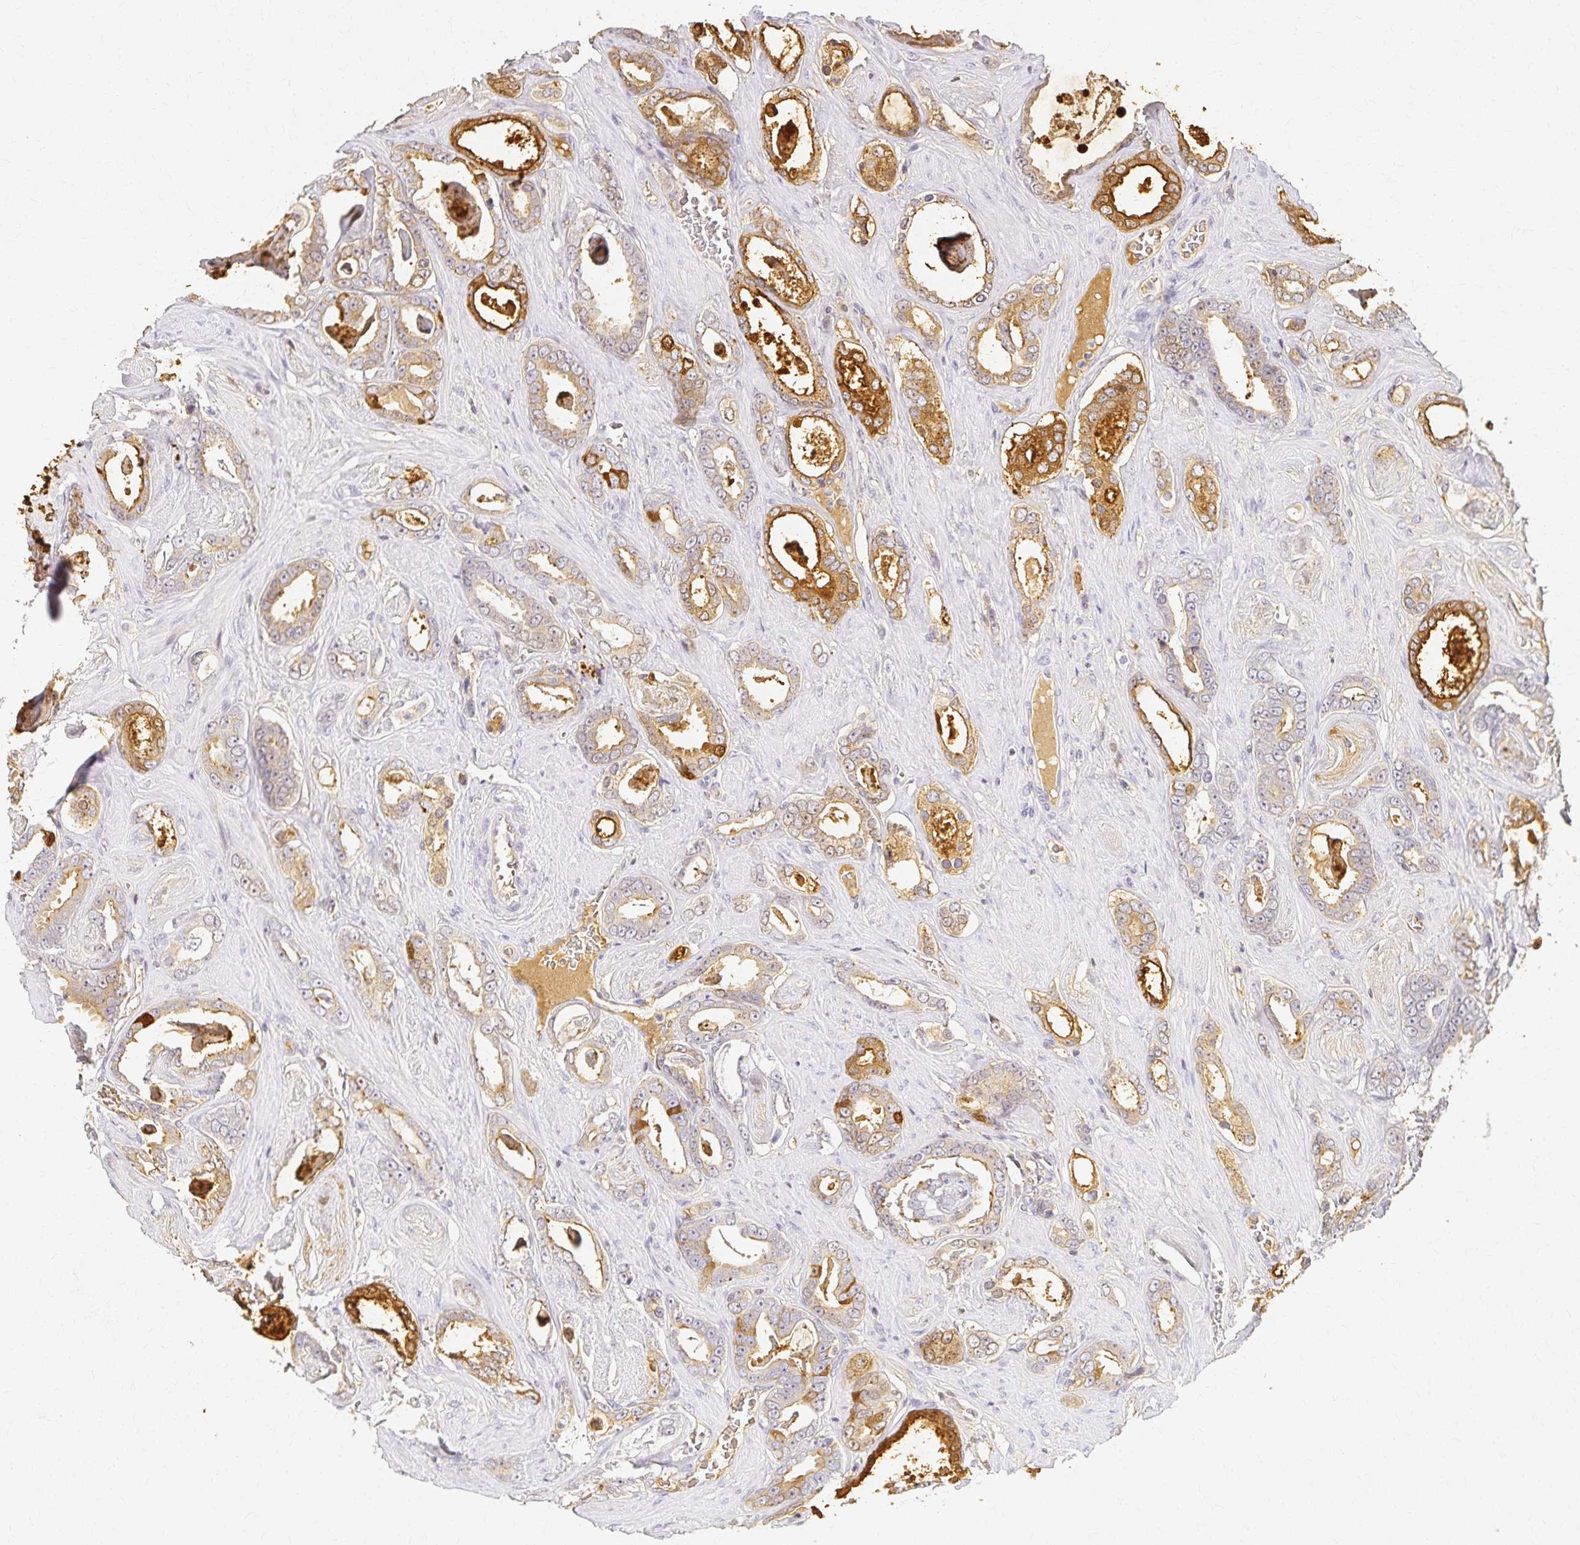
{"staining": {"intensity": "moderate", "quantity": "25%-75%", "location": "cytoplasmic/membranous,nuclear"}, "tissue": "prostate cancer", "cell_type": "Tumor cells", "image_type": "cancer", "snomed": [{"axis": "morphology", "description": "Adenocarcinoma, High grade"}, {"axis": "topography", "description": "Prostate"}], "caption": "Immunohistochemical staining of prostate adenocarcinoma (high-grade) demonstrates moderate cytoplasmic/membranous and nuclear protein staining in about 25%-75% of tumor cells.", "gene": "AZGP1", "patient": {"sex": "male", "age": 63}}